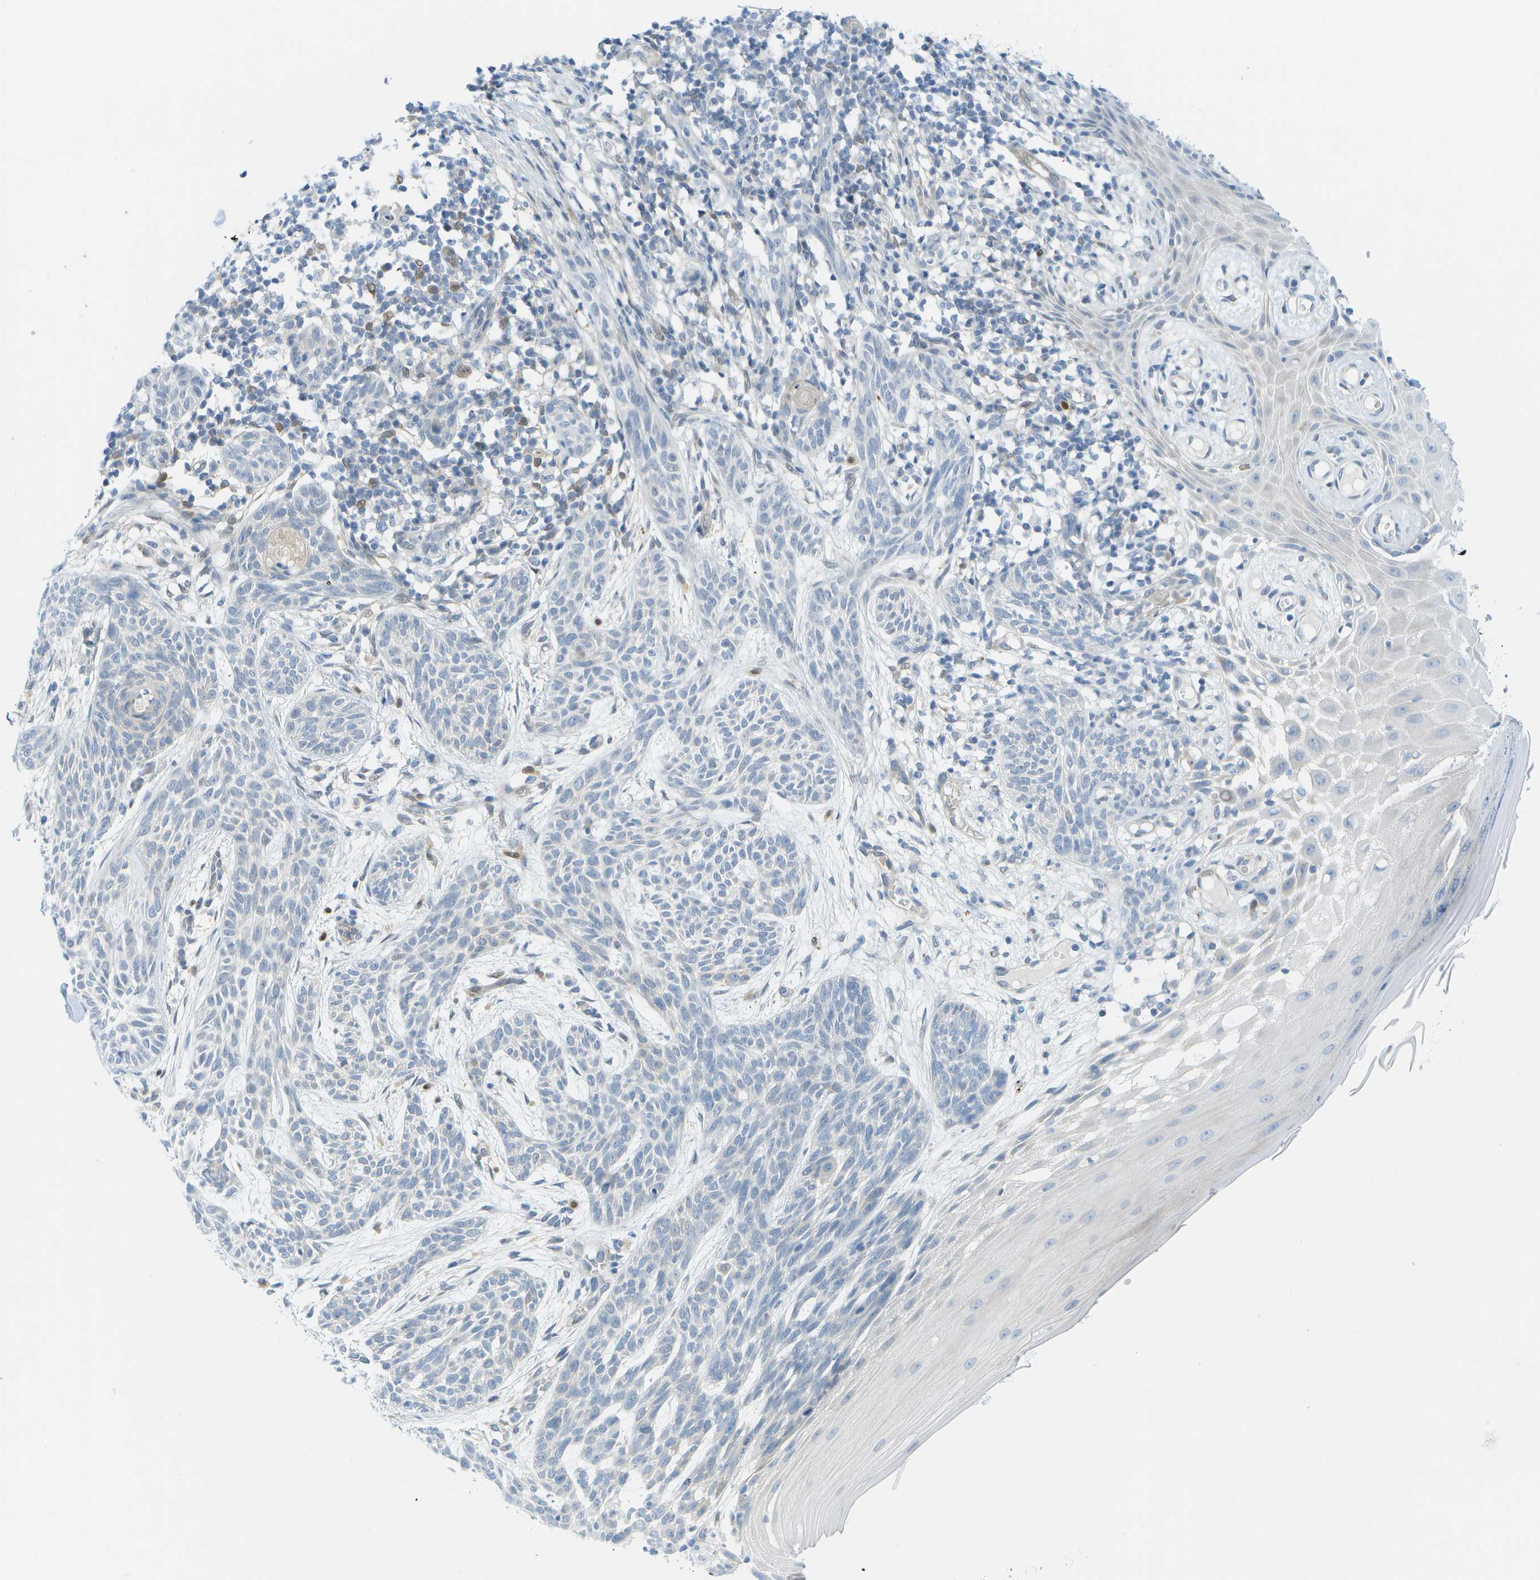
{"staining": {"intensity": "negative", "quantity": "none", "location": "none"}, "tissue": "skin cancer", "cell_type": "Tumor cells", "image_type": "cancer", "snomed": [{"axis": "morphology", "description": "Basal cell carcinoma"}, {"axis": "topography", "description": "Skin"}], "caption": "Immunohistochemistry (IHC) of human basal cell carcinoma (skin) shows no positivity in tumor cells.", "gene": "CUL9", "patient": {"sex": "female", "age": 59}}